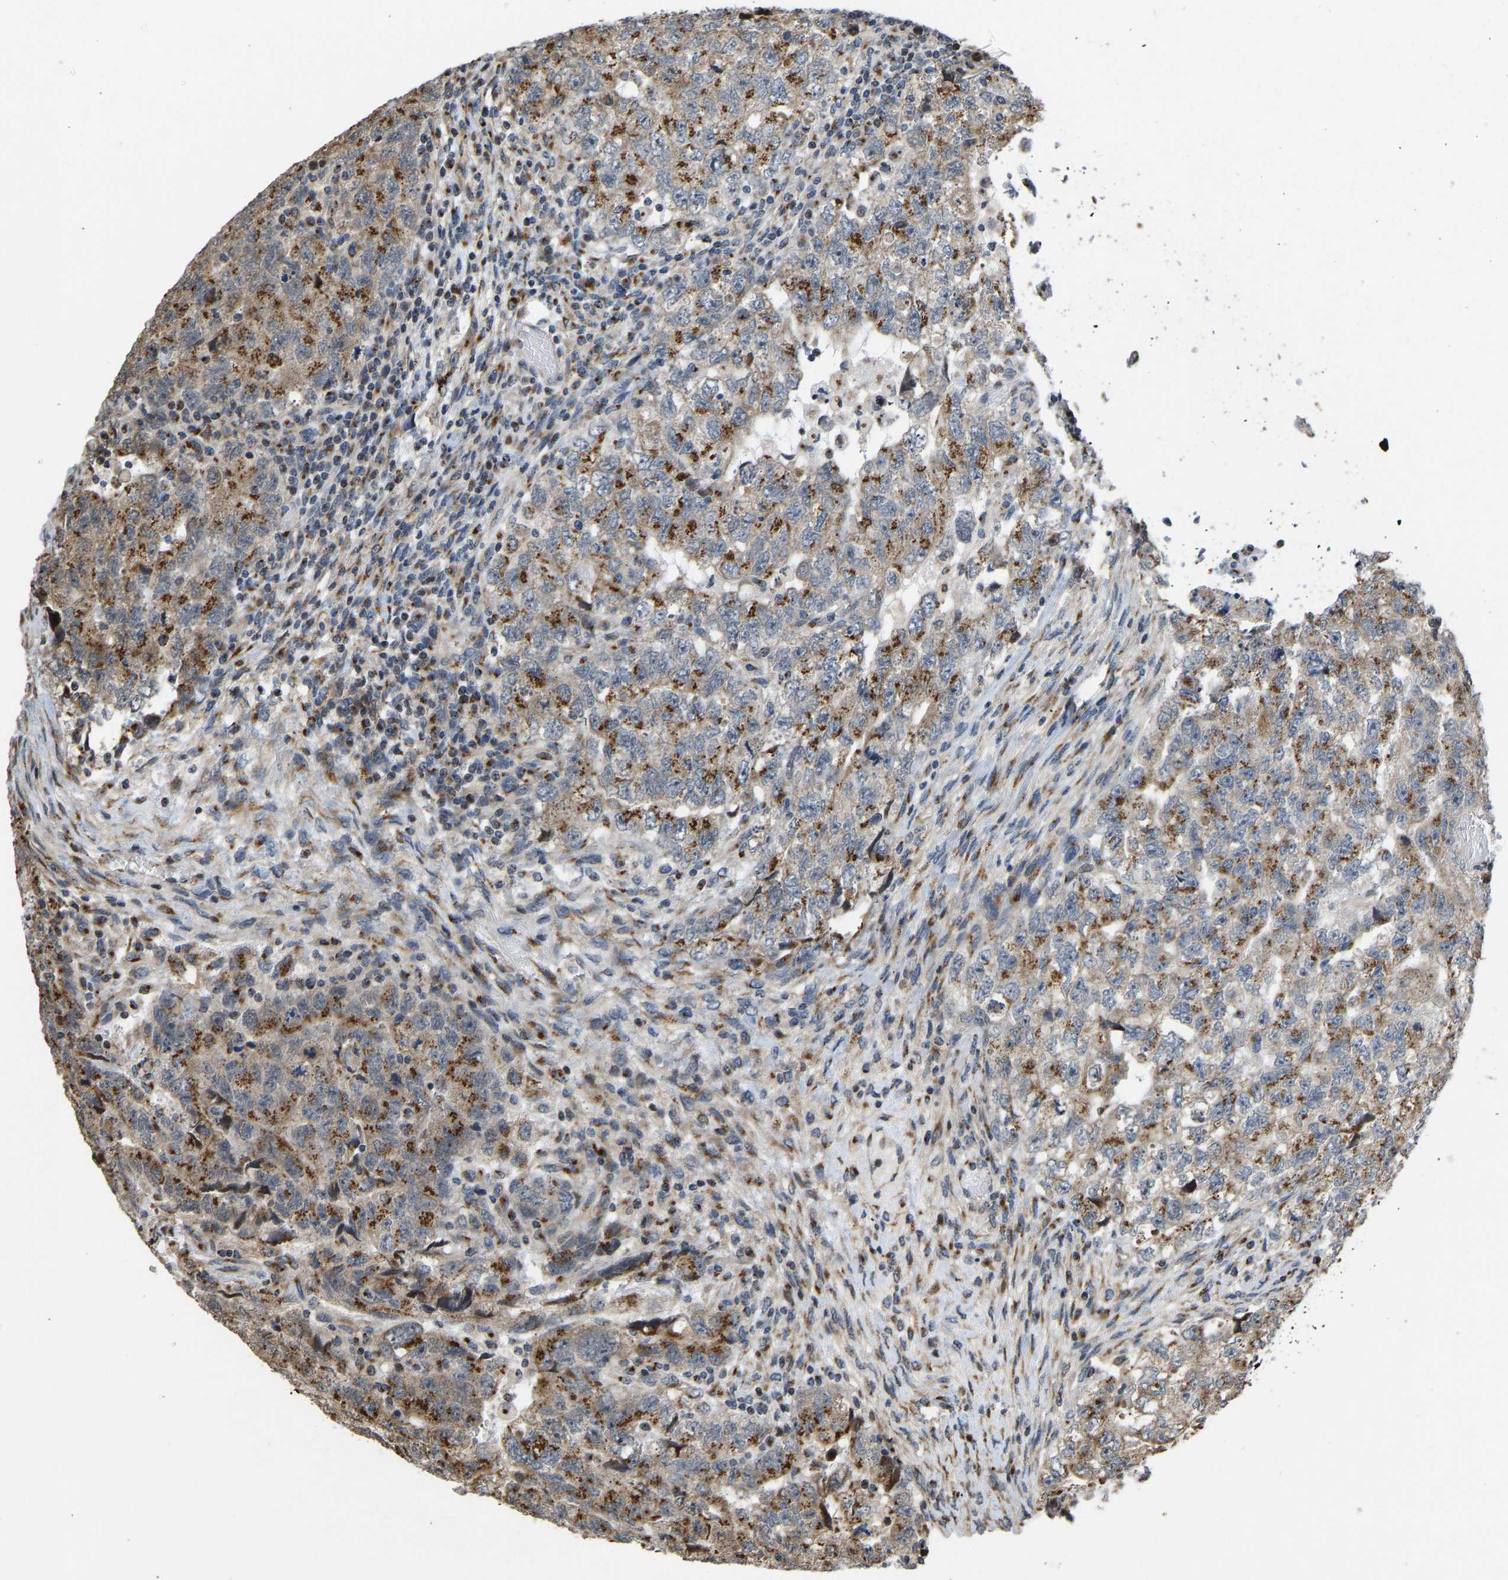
{"staining": {"intensity": "strong", "quantity": ">75%", "location": "cytoplasmic/membranous"}, "tissue": "testis cancer", "cell_type": "Tumor cells", "image_type": "cancer", "snomed": [{"axis": "morphology", "description": "Carcinoma, Embryonal, NOS"}, {"axis": "topography", "description": "Testis"}], "caption": "Embryonal carcinoma (testis) stained with DAB (3,3'-diaminobenzidine) immunohistochemistry reveals high levels of strong cytoplasmic/membranous positivity in about >75% of tumor cells.", "gene": "YIPF4", "patient": {"sex": "male", "age": 36}}